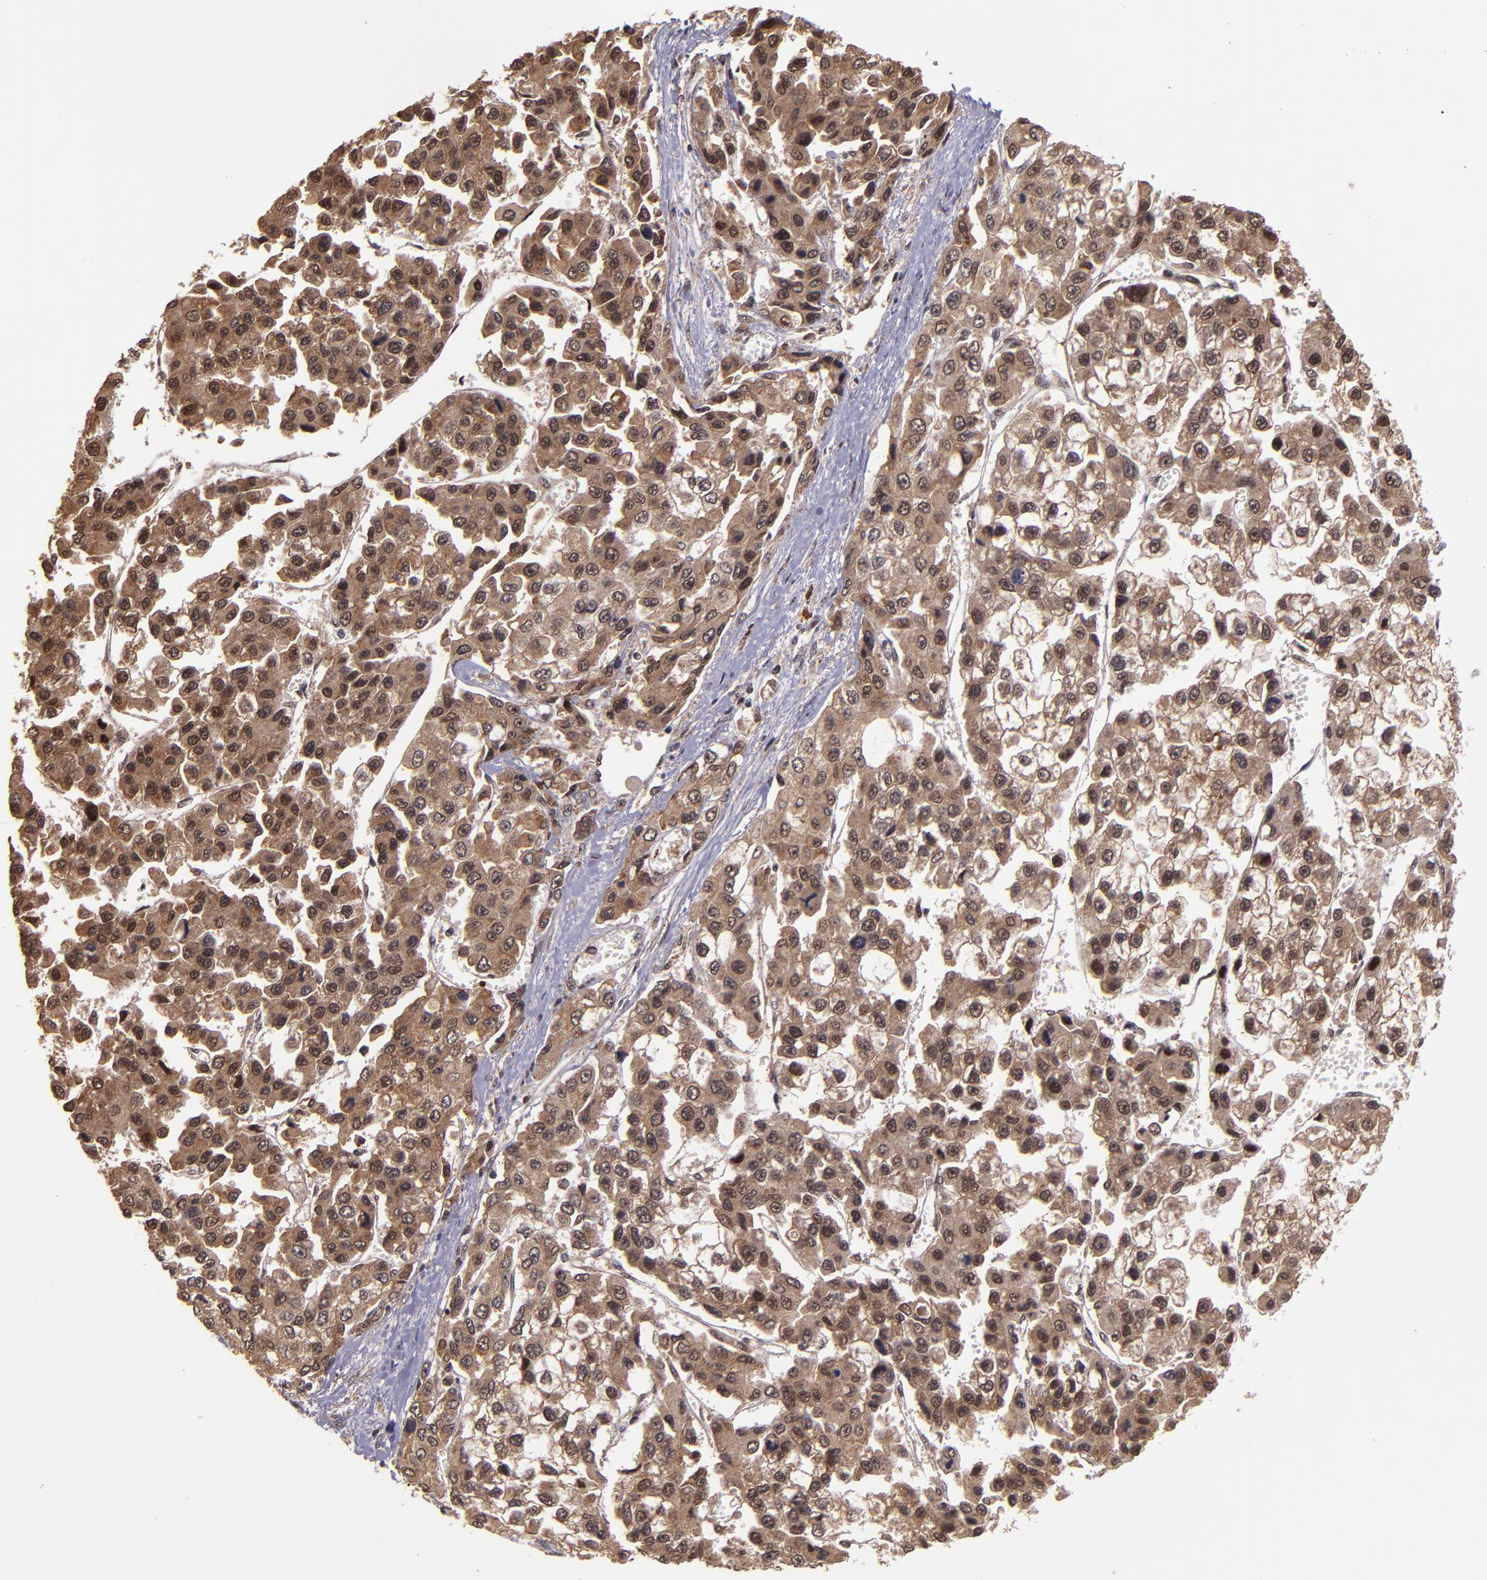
{"staining": {"intensity": "strong", "quantity": ">75%", "location": "cytoplasmic/membranous"}, "tissue": "liver cancer", "cell_type": "Tumor cells", "image_type": "cancer", "snomed": [{"axis": "morphology", "description": "Carcinoma, Hepatocellular, NOS"}, {"axis": "topography", "description": "Liver"}], "caption": "Liver hepatocellular carcinoma stained with immunohistochemistry reveals strong cytoplasmic/membranous staining in approximately >75% of tumor cells.", "gene": "RIOK3", "patient": {"sex": "female", "age": 66}}